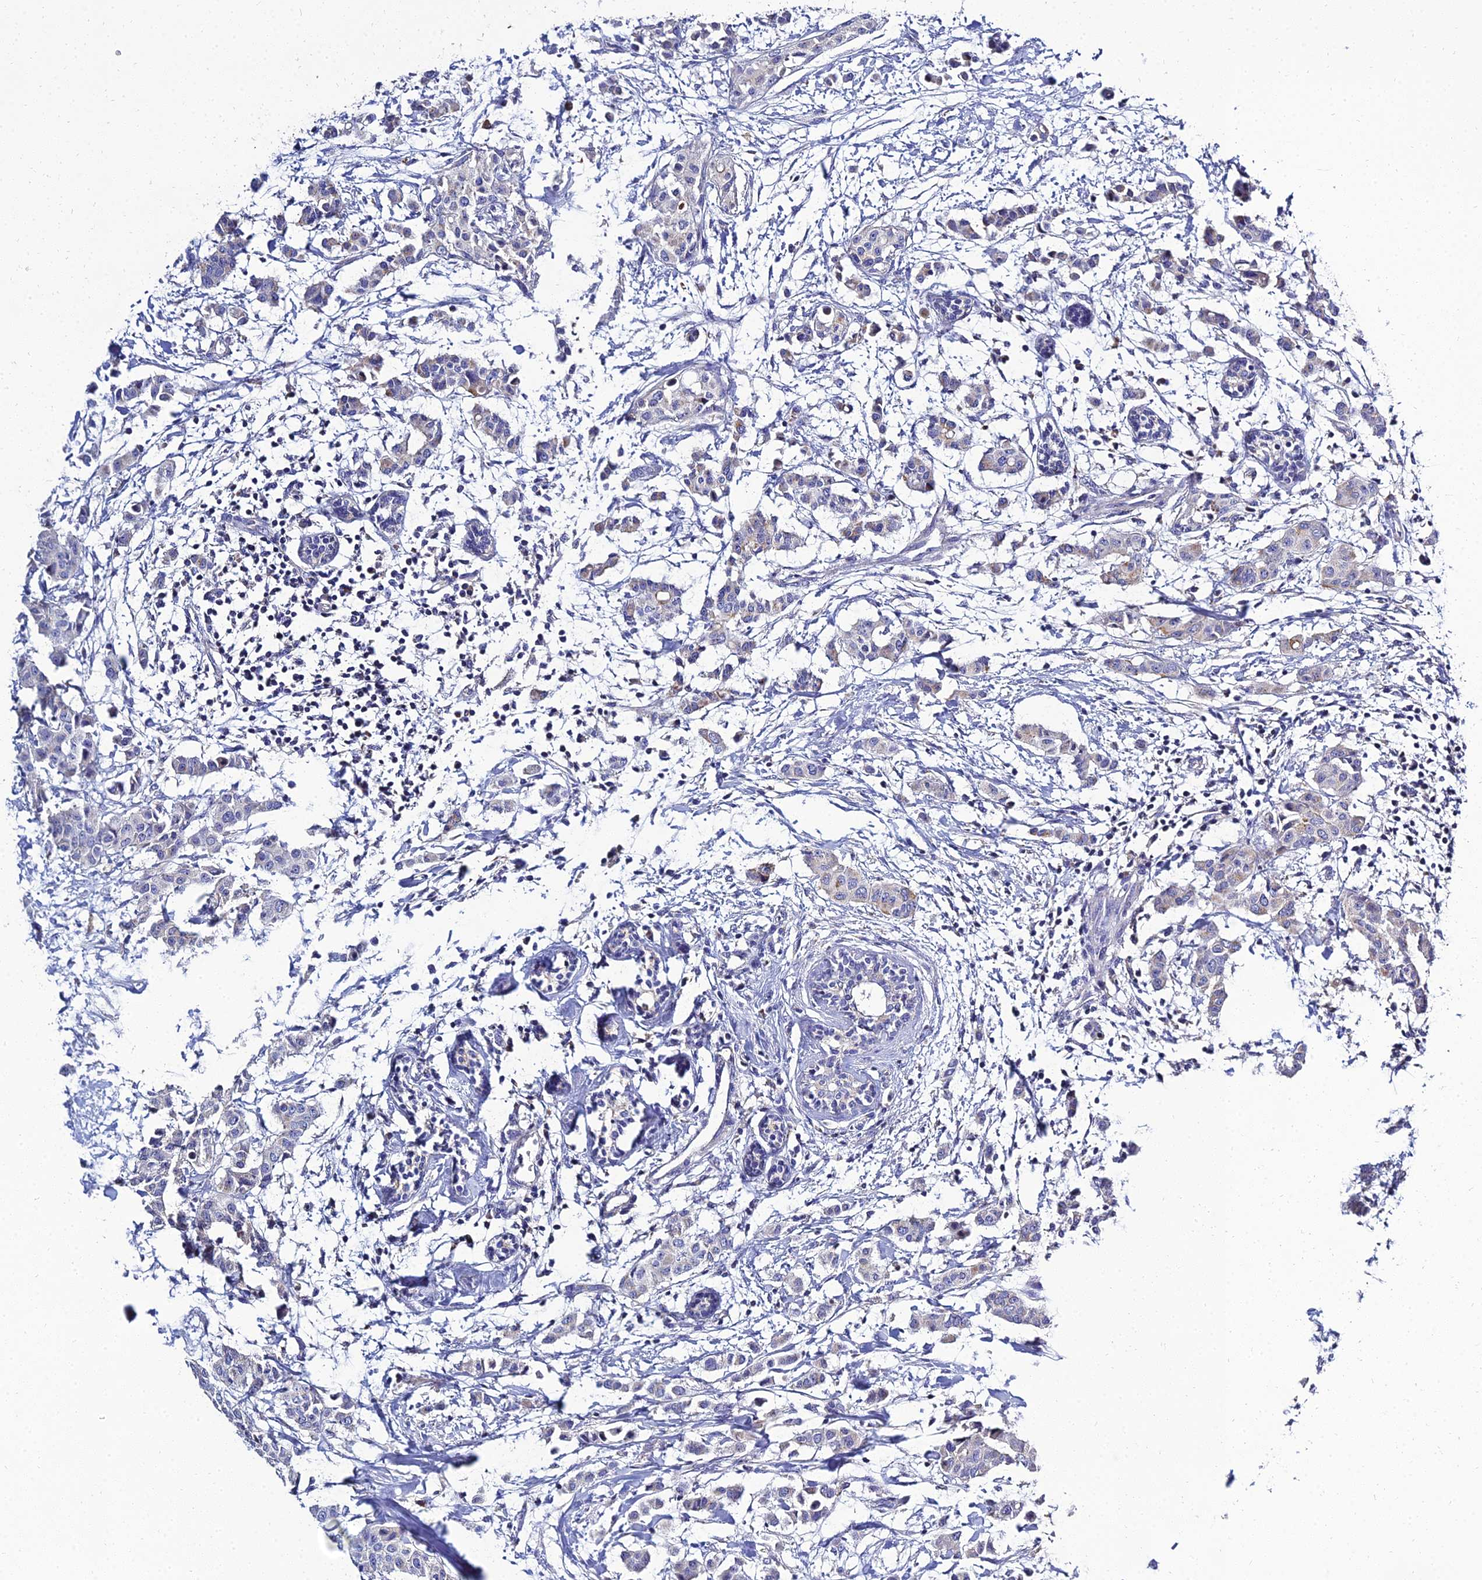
{"staining": {"intensity": "weak", "quantity": "<25%", "location": "cytoplasmic/membranous"}, "tissue": "breast cancer", "cell_type": "Tumor cells", "image_type": "cancer", "snomed": [{"axis": "morphology", "description": "Duct carcinoma"}, {"axis": "topography", "description": "Breast"}], "caption": "Immunohistochemistry (IHC) photomicrograph of human breast cancer stained for a protein (brown), which reveals no staining in tumor cells.", "gene": "NPY", "patient": {"sex": "female", "age": 40}}